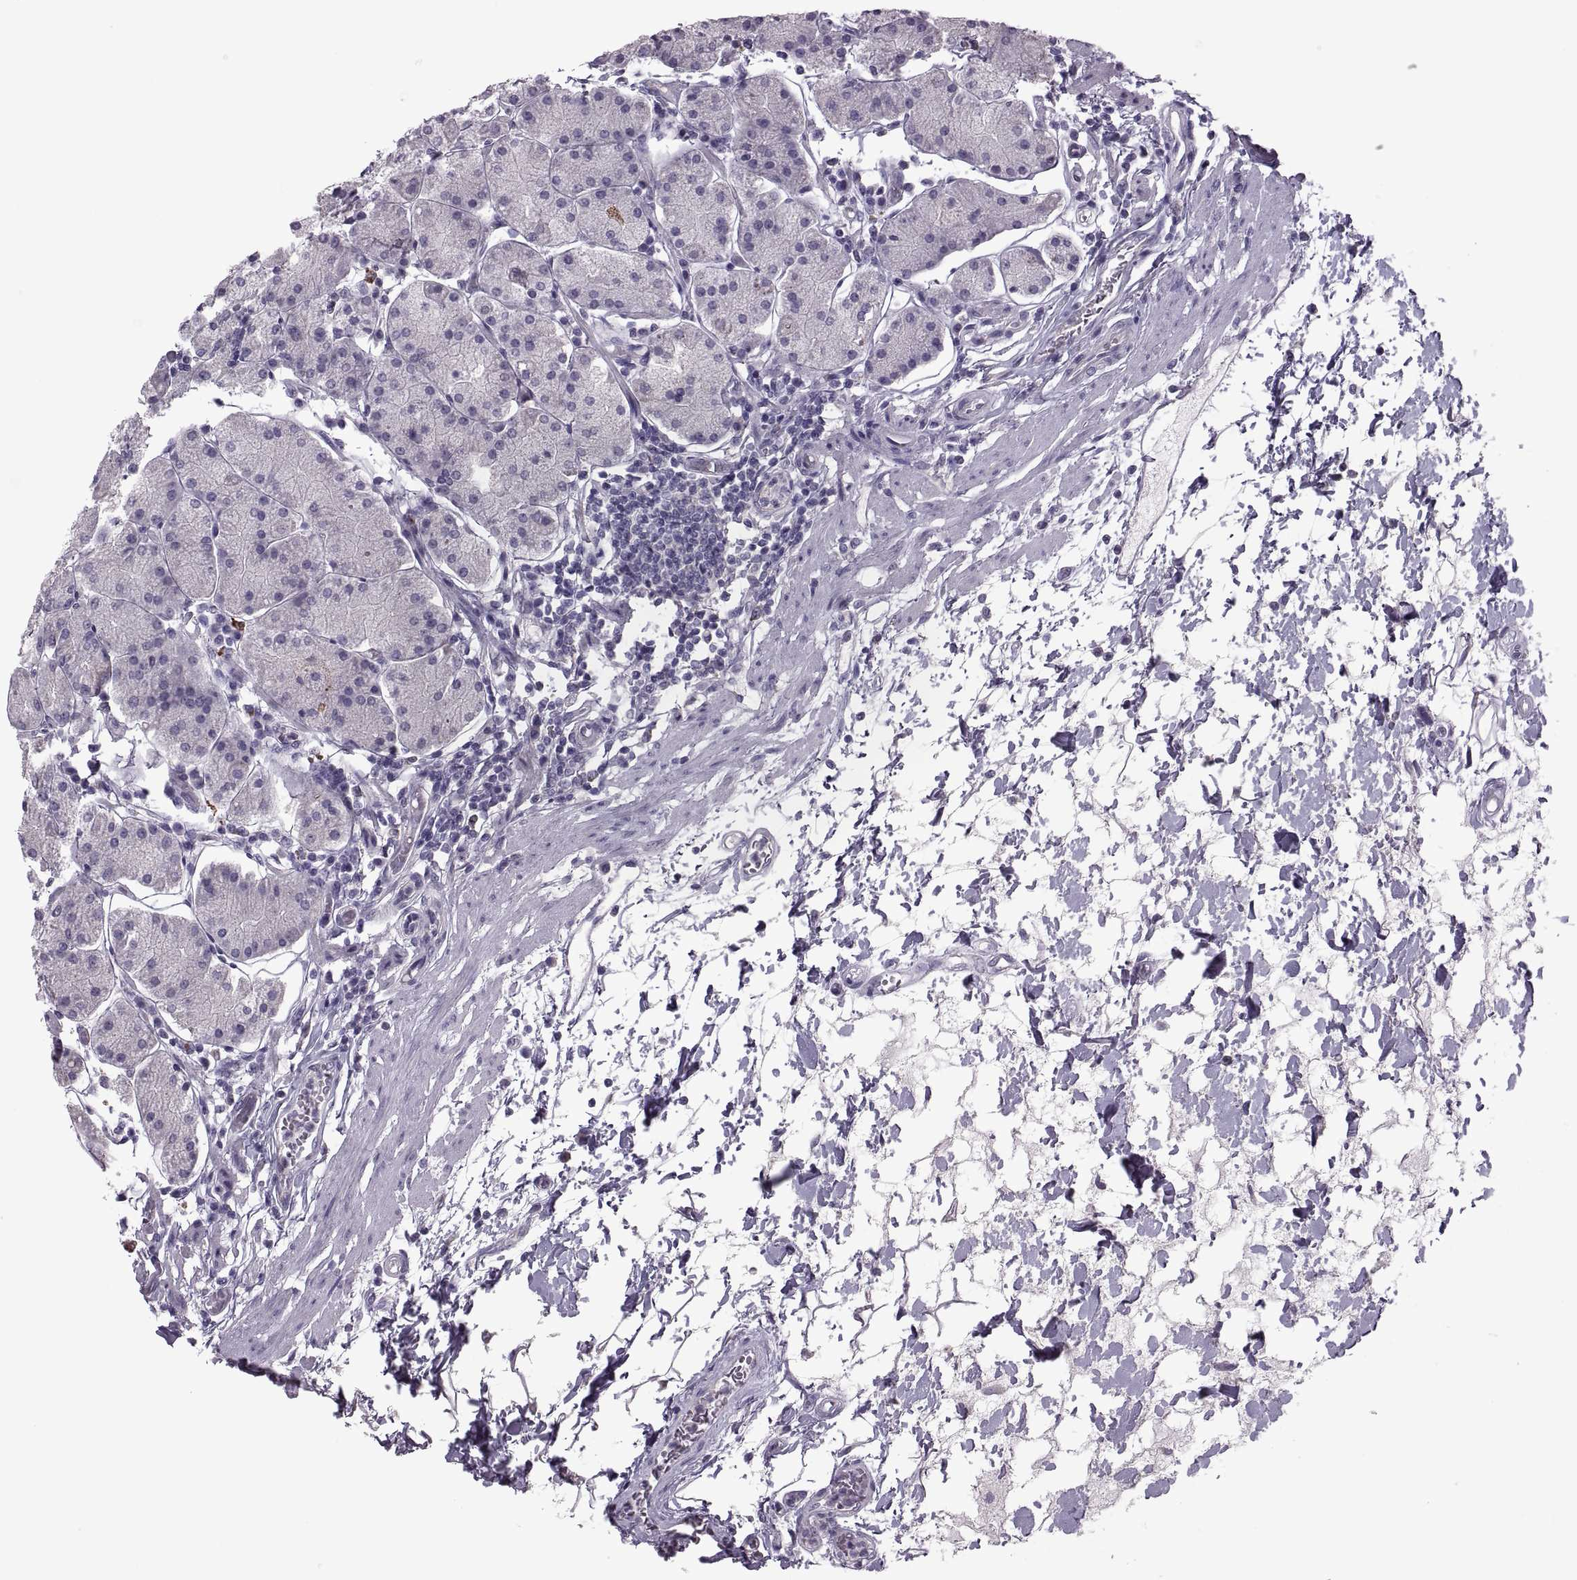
{"staining": {"intensity": "weak", "quantity": "<25%", "location": "cytoplasmic/membranous"}, "tissue": "stomach", "cell_type": "Glandular cells", "image_type": "normal", "snomed": [{"axis": "morphology", "description": "Normal tissue, NOS"}, {"axis": "topography", "description": "Stomach"}], "caption": "Normal stomach was stained to show a protein in brown. There is no significant expression in glandular cells.", "gene": "PABPC1", "patient": {"sex": "male", "age": 54}}